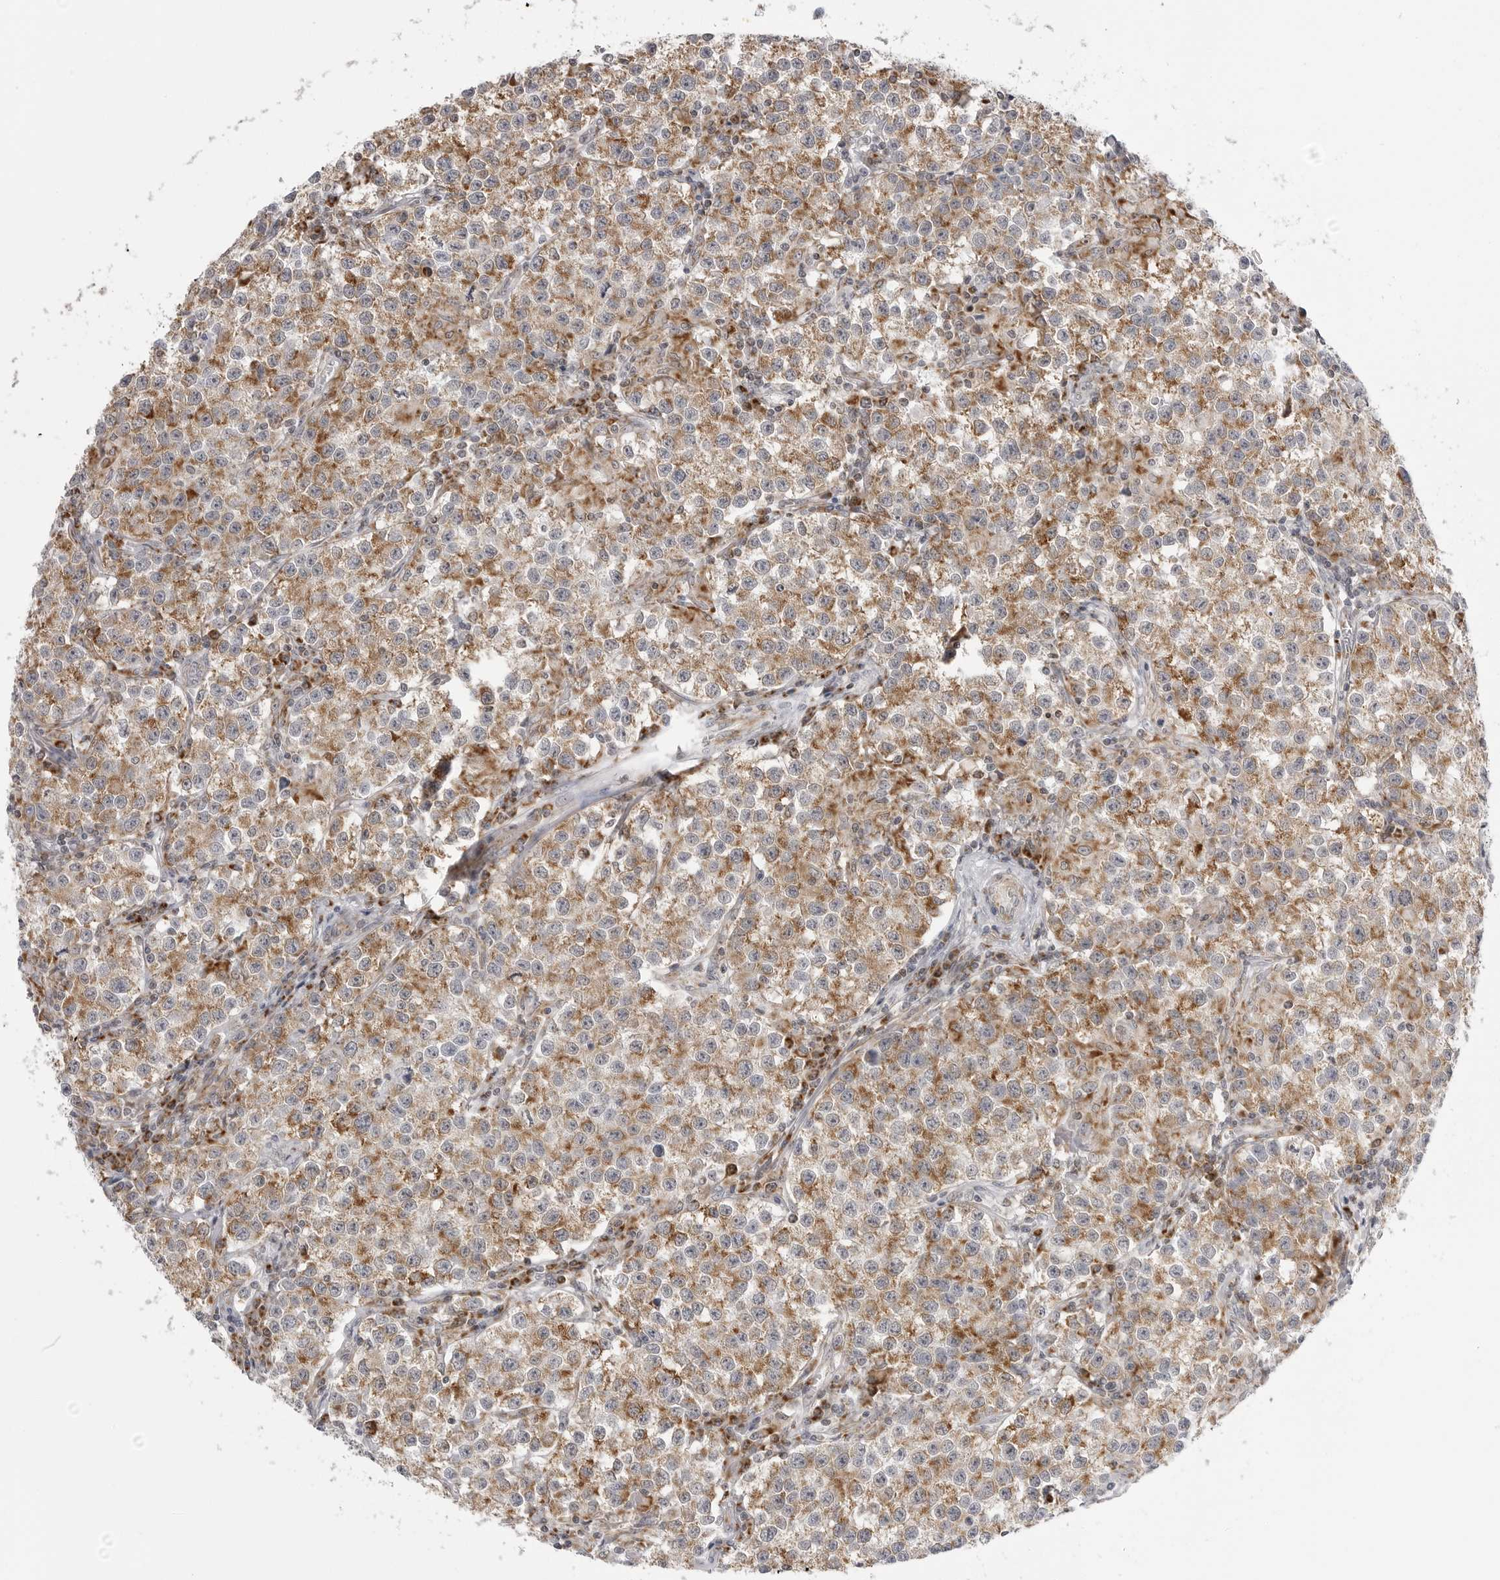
{"staining": {"intensity": "moderate", "quantity": ">75%", "location": "cytoplasmic/membranous"}, "tissue": "testis cancer", "cell_type": "Tumor cells", "image_type": "cancer", "snomed": [{"axis": "morphology", "description": "Seminoma, NOS"}, {"axis": "morphology", "description": "Carcinoma, Embryonal, NOS"}, {"axis": "topography", "description": "Testis"}], "caption": "Immunohistochemistry staining of seminoma (testis), which reveals medium levels of moderate cytoplasmic/membranous staining in about >75% of tumor cells indicating moderate cytoplasmic/membranous protein expression. The staining was performed using DAB (3,3'-diaminobenzidine) (brown) for protein detection and nuclei were counterstained in hematoxylin (blue).", "gene": "FH", "patient": {"sex": "male", "age": 43}}